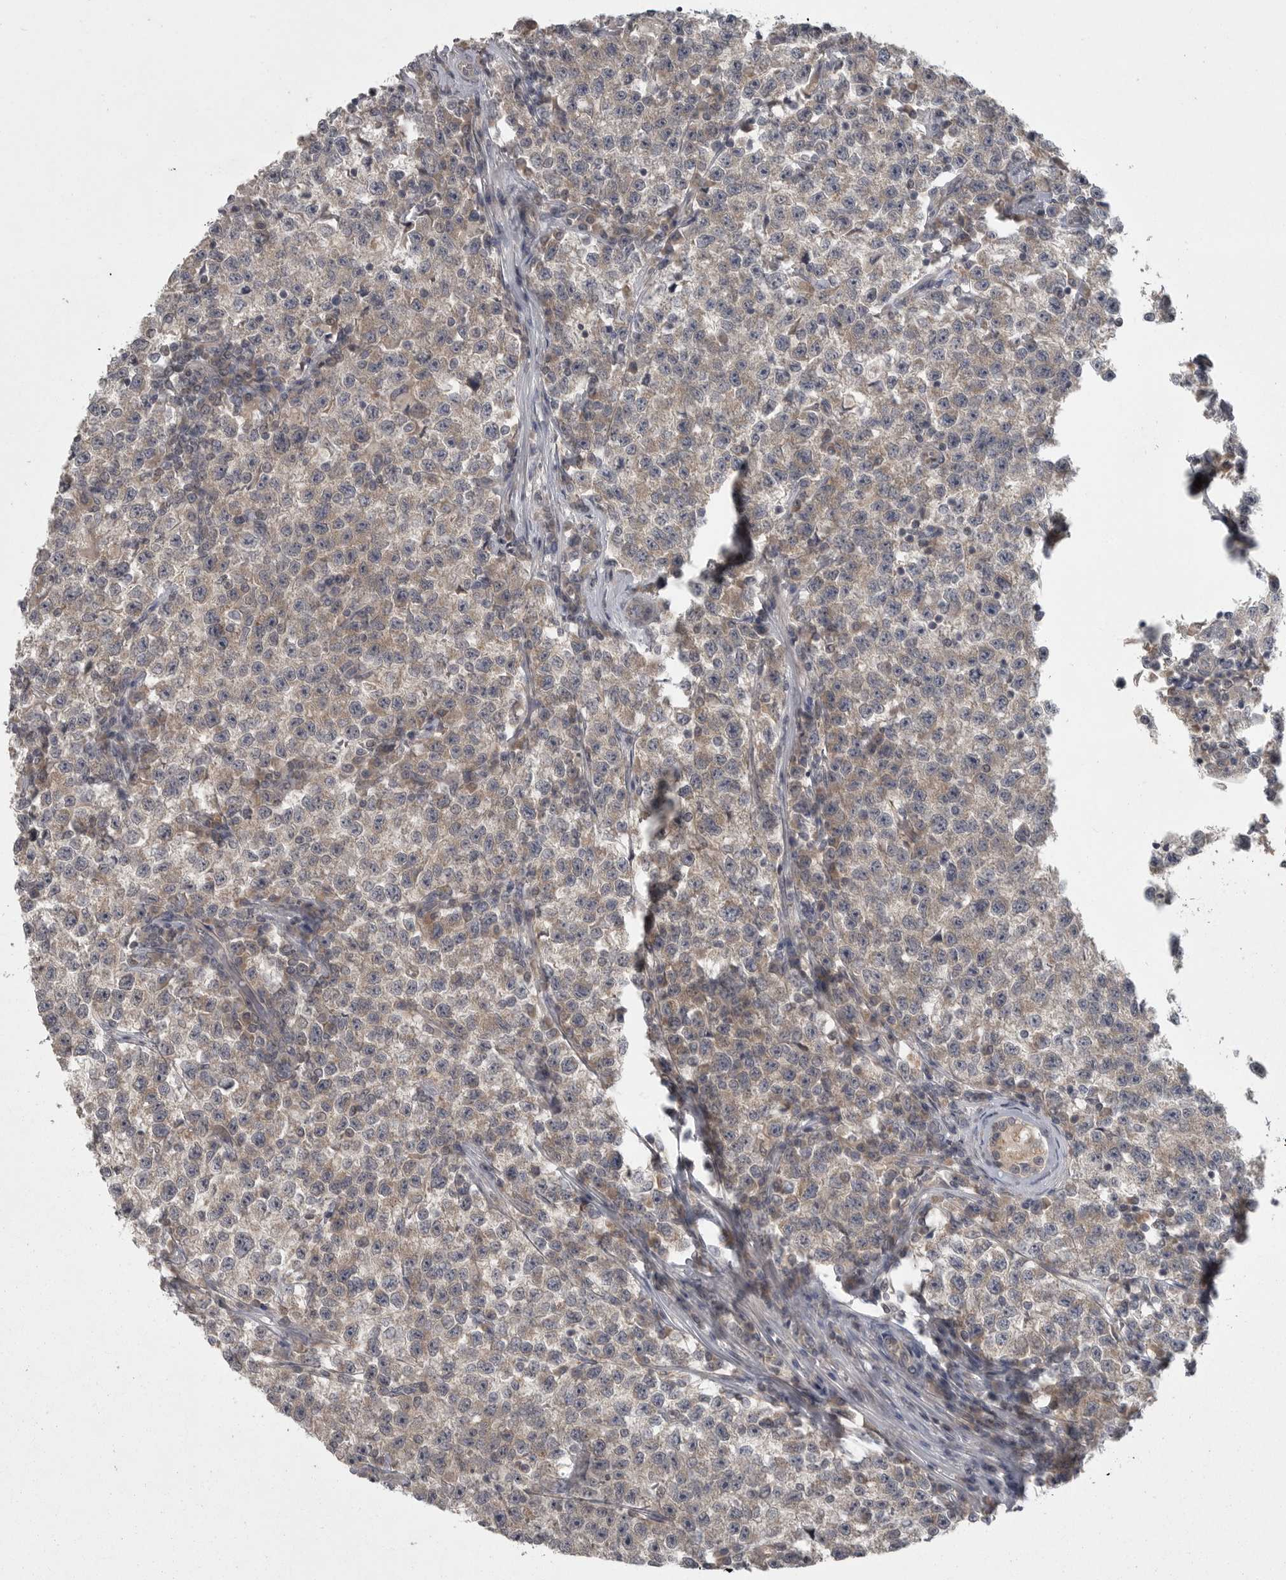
{"staining": {"intensity": "weak", "quantity": "<25%", "location": "cytoplasmic/membranous"}, "tissue": "testis cancer", "cell_type": "Tumor cells", "image_type": "cancer", "snomed": [{"axis": "morphology", "description": "Seminoma, NOS"}, {"axis": "topography", "description": "Testis"}], "caption": "Seminoma (testis) was stained to show a protein in brown. There is no significant staining in tumor cells.", "gene": "PHF13", "patient": {"sex": "male", "age": 22}}